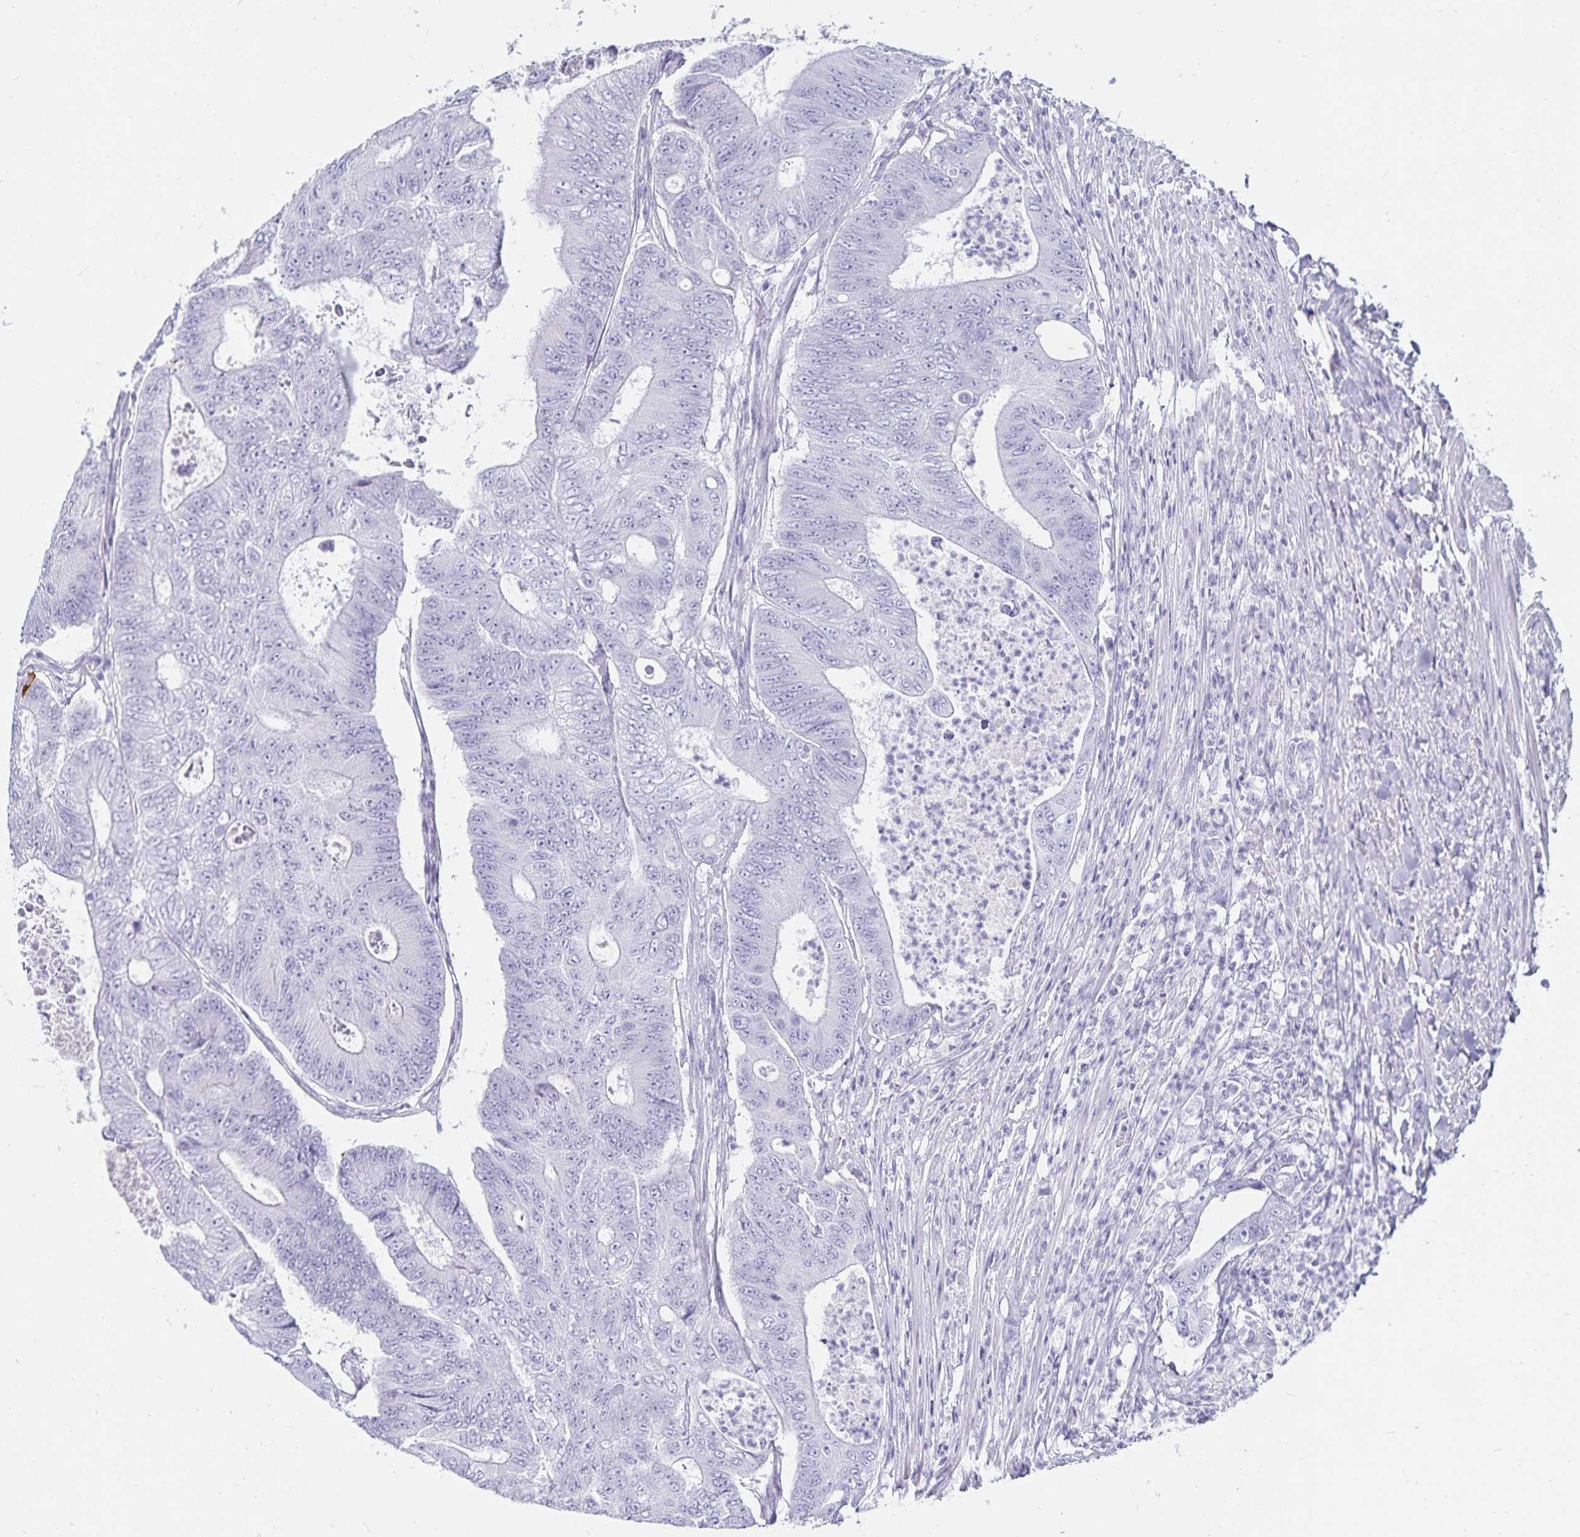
{"staining": {"intensity": "negative", "quantity": "none", "location": "none"}, "tissue": "colorectal cancer", "cell_type": "Tumor cells", "image_type": "cancer", "snomed": [{"axis": "morphology", "description": "Adenocarcinoma, NOS"}, {"axis": "topography", "description": "Colon"}], "caption": "Immunohistochemistry (IHC) of colorectal adenocarcinoma demonstrates no staining in tumor cells. (Brightfield microscopy of DAB immunohistochemistry at high magnification).", "gene": "DEFA6", "patient": {"sex": "female", "age": 48}}